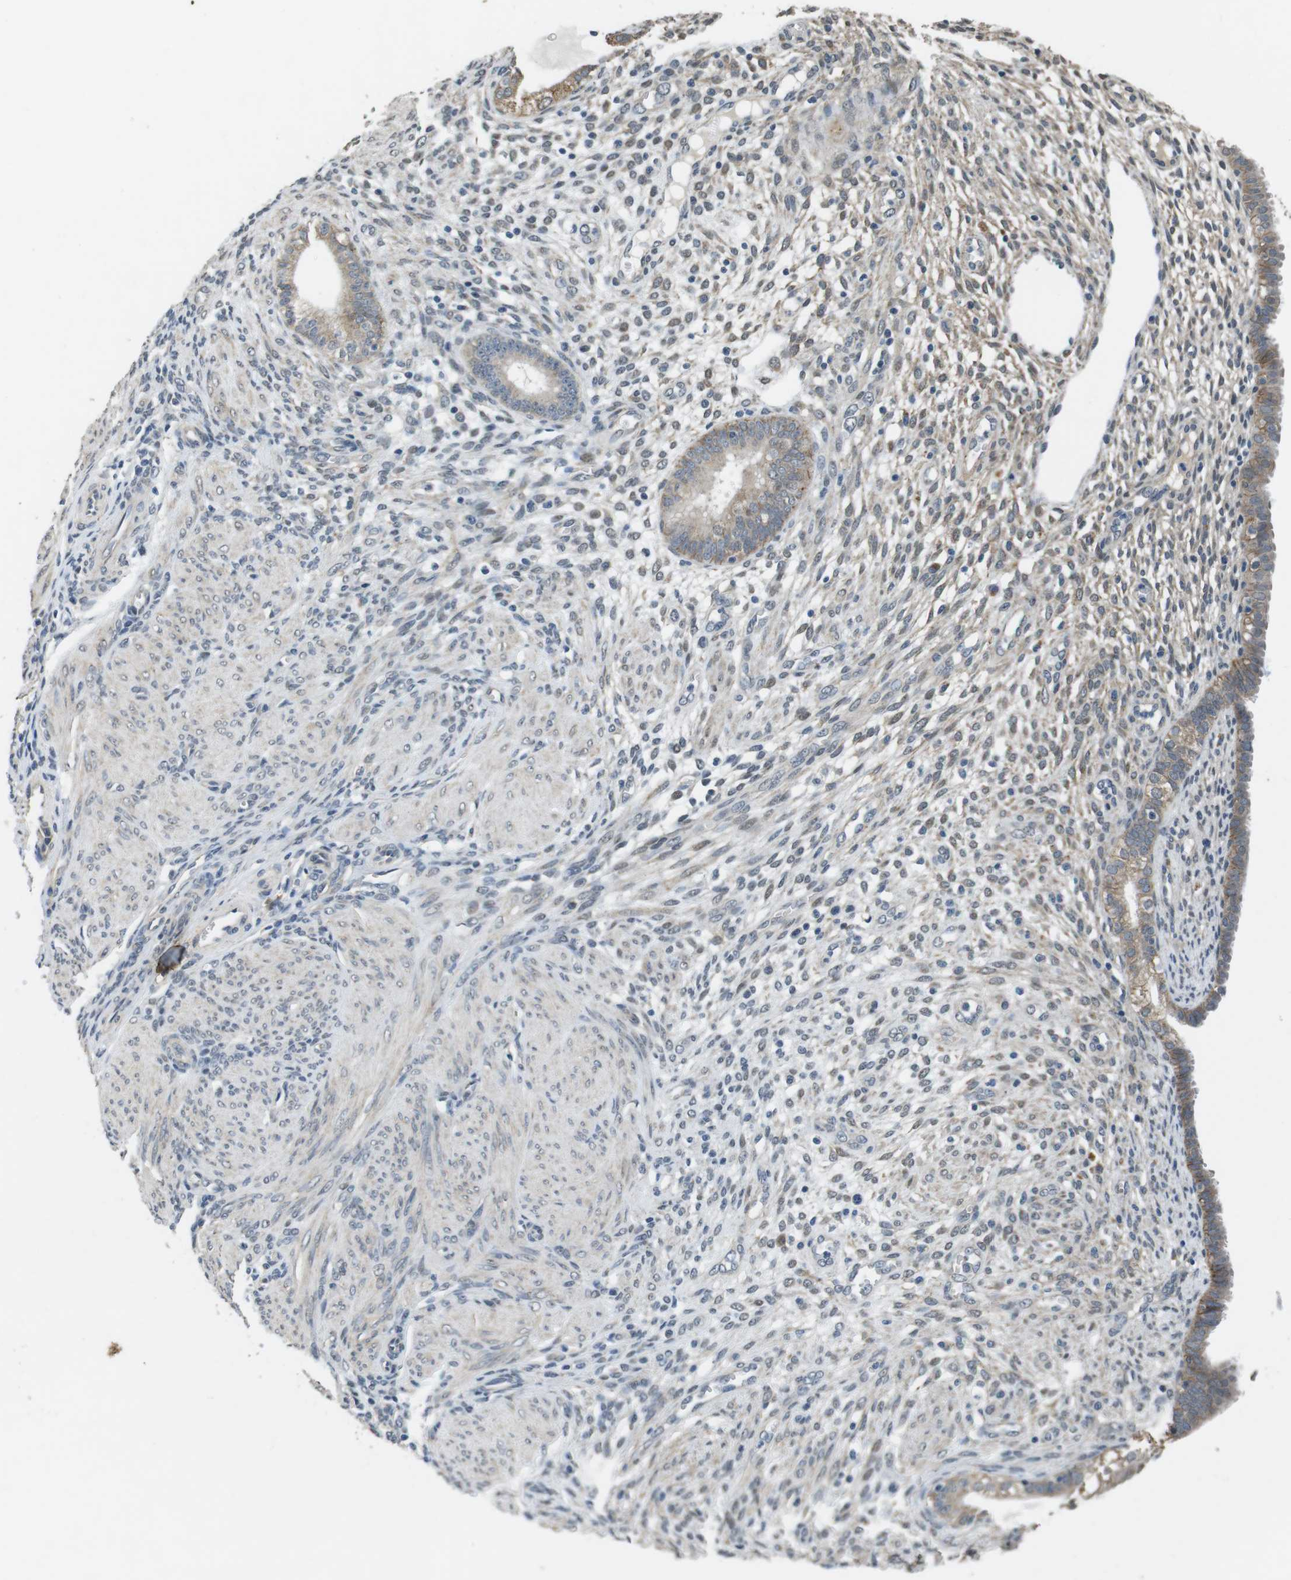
{"staining": {"intensity": "weak", "quantity": "<25%", "location": "cytoplasmic/membranous"}, "tissue": "endometrium", "cell_type": "Cells in endometrial stroma", "image_type": "normal", "snomed": [{"axis": "morphology", "description": "Normal tissue, NOS"}, {"axis": "topography", "description": "Endometrium"}], "caption": "An immunohistochemistry micrograph of unremarkable endometrium is shown. There is no staining in cells in endometrial stroma of endometrium.", "gene": "CLDN7", "patient": {"sex": "female", "age": 72}}